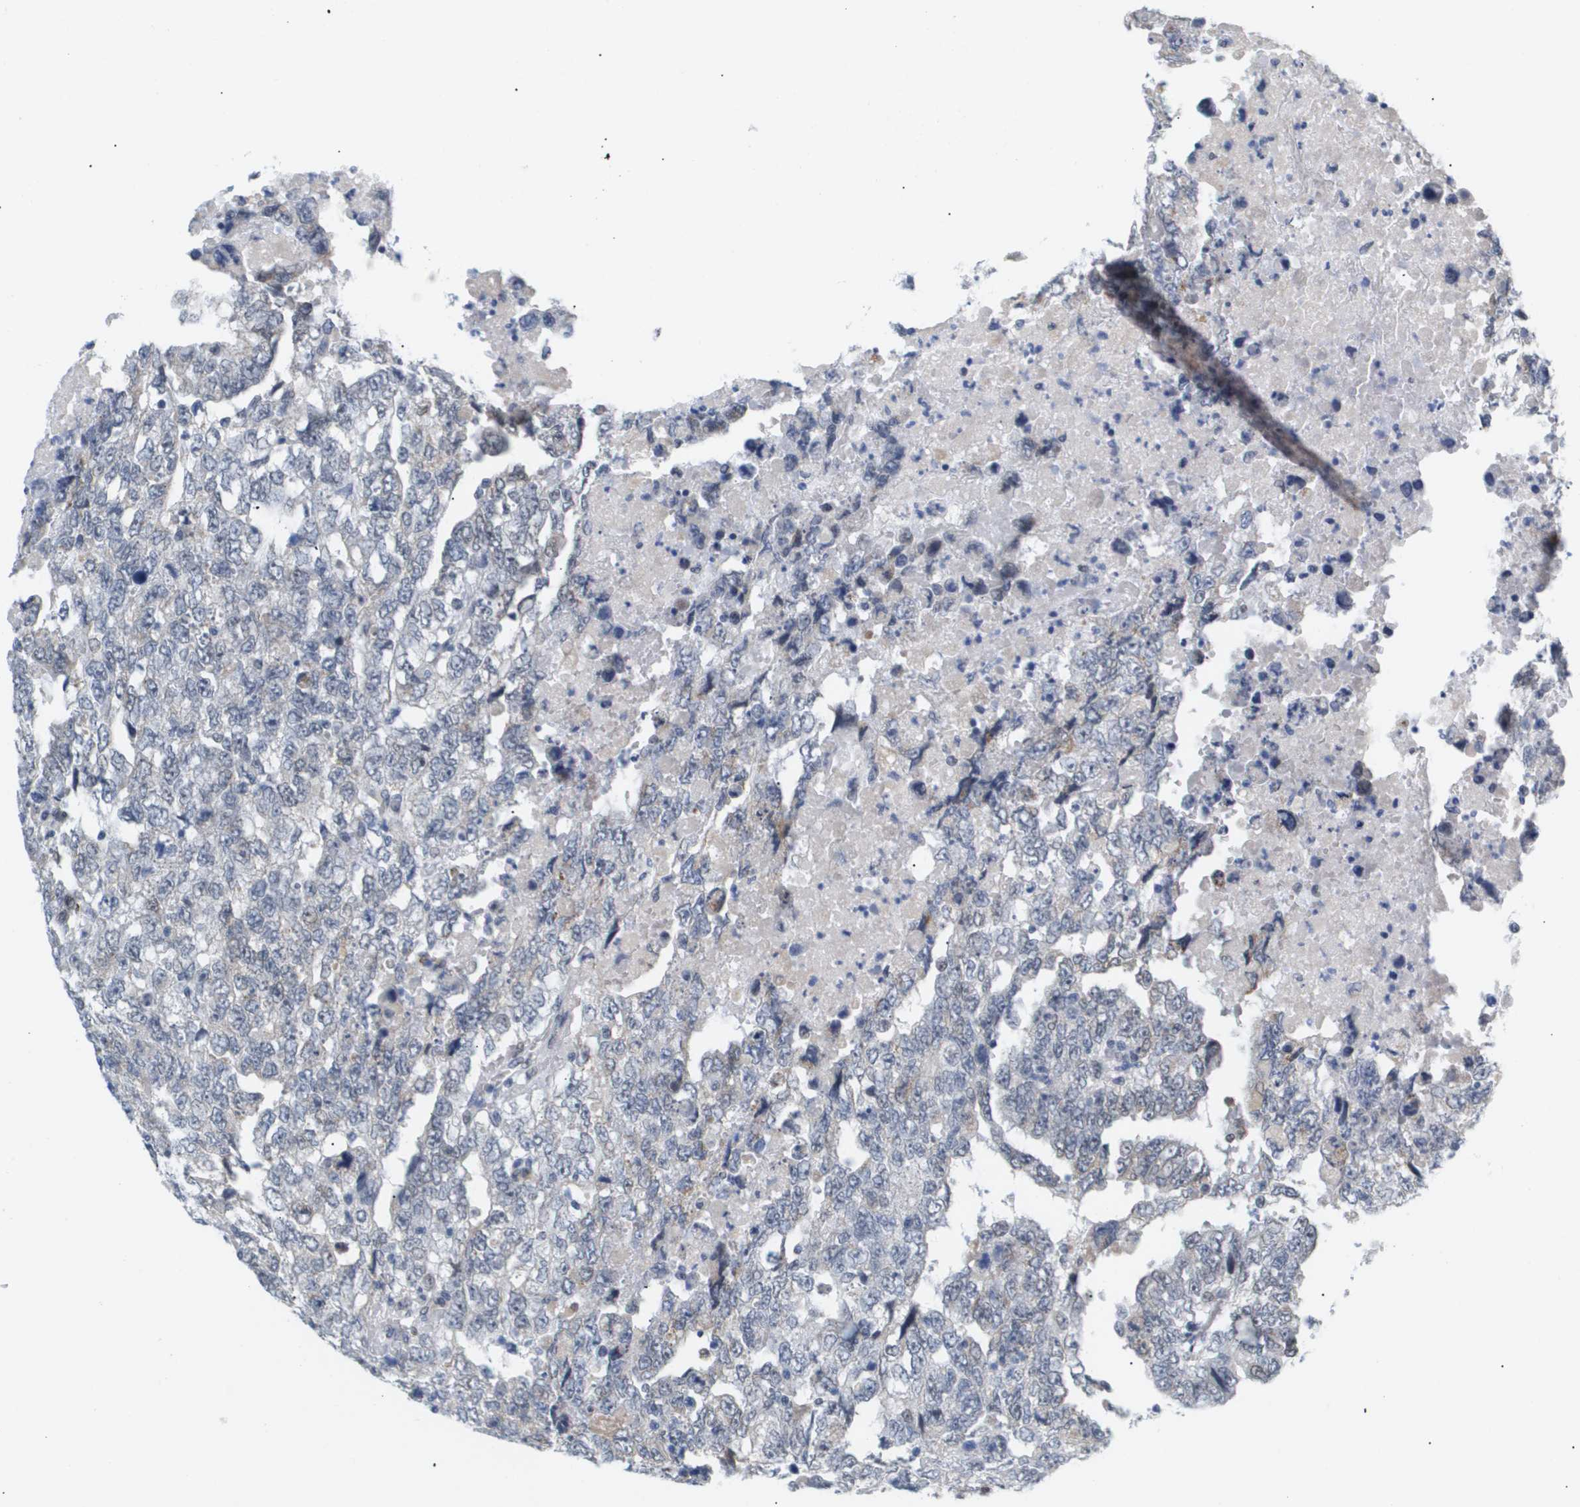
{"staining": {"intensity": "negative", "quantity": "none", "location": "none"}, "tissue": "testis cancer", "cell_type": "Tumor cells", "image_type": "cancer", "snomed": [{"axis": "morphology", "description": "Carcinoma, Embryonal, NOS"}, {"axis": "topography", "description": "Testis"}], "caption": "Immunohistochemistry (IHC) of human testis cancer (embryonal carcinoma) shows no expression in tumor cells.", "gene": "PPARD", "patient": {"sex": "male", "age": 36}}